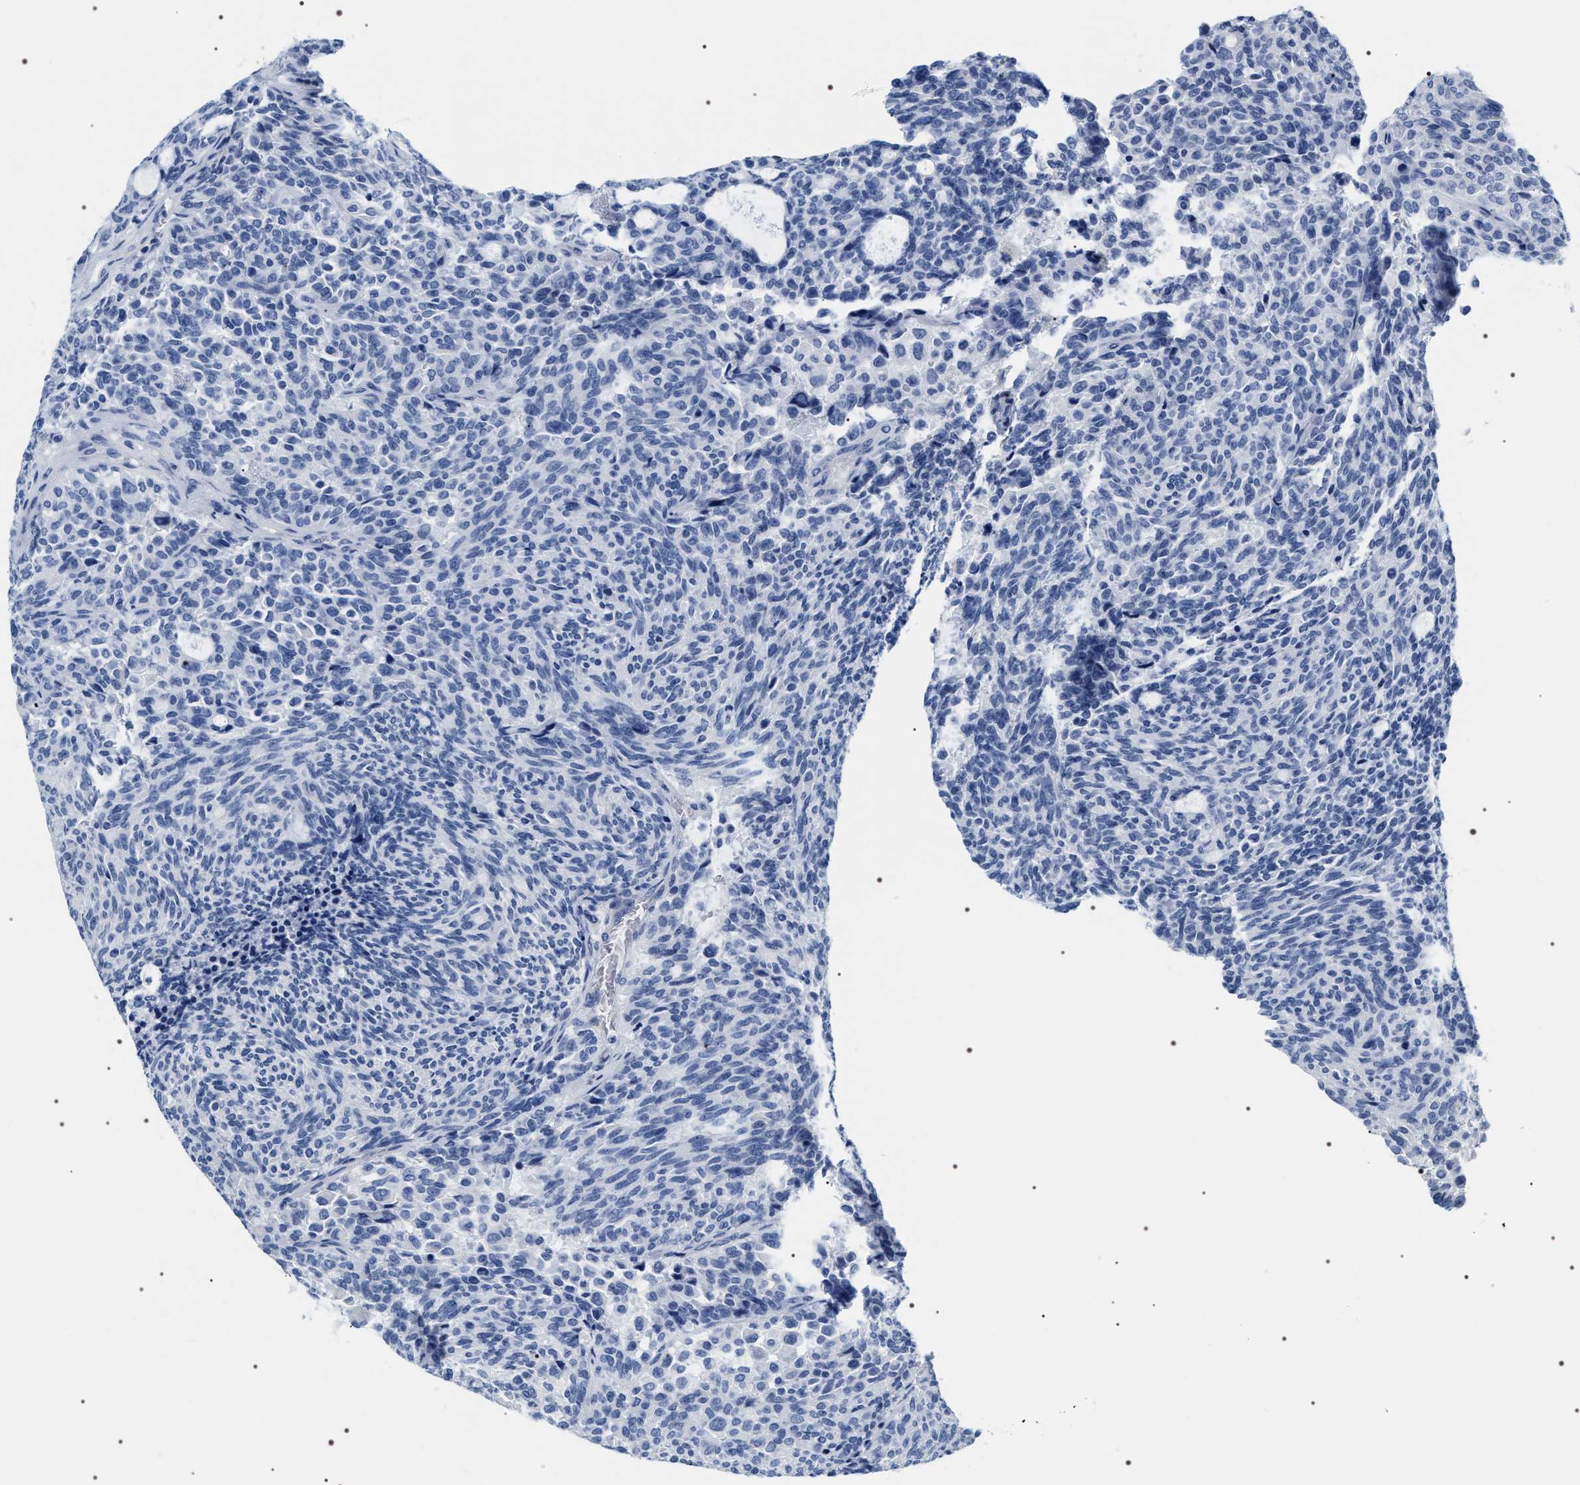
{"staining": {"intensity": "negative", "quantity": "none", "location": "none"}, "tissue": "carcinoid", "cell_type": "Tumor cells", "image_type": "cancer", "snomed": [{"axis": "morphology", "description": "Carcinoid, malignant, NOS"}, {"axis": "topography", "description": "Pancreas"}], "caption": "A high-resolution histopathology image shows immunohistochemistry staining of carcinoid, which shows no significant expression in tumor cells. (Stains: DAB (3,3'-diaminobenzidine) IHC with hematoxylin counter stain, Microscopy: brightfield microscopy at high magnification).", "gene": "ADH4", "patient": {"sex": "female", "age": 54}}